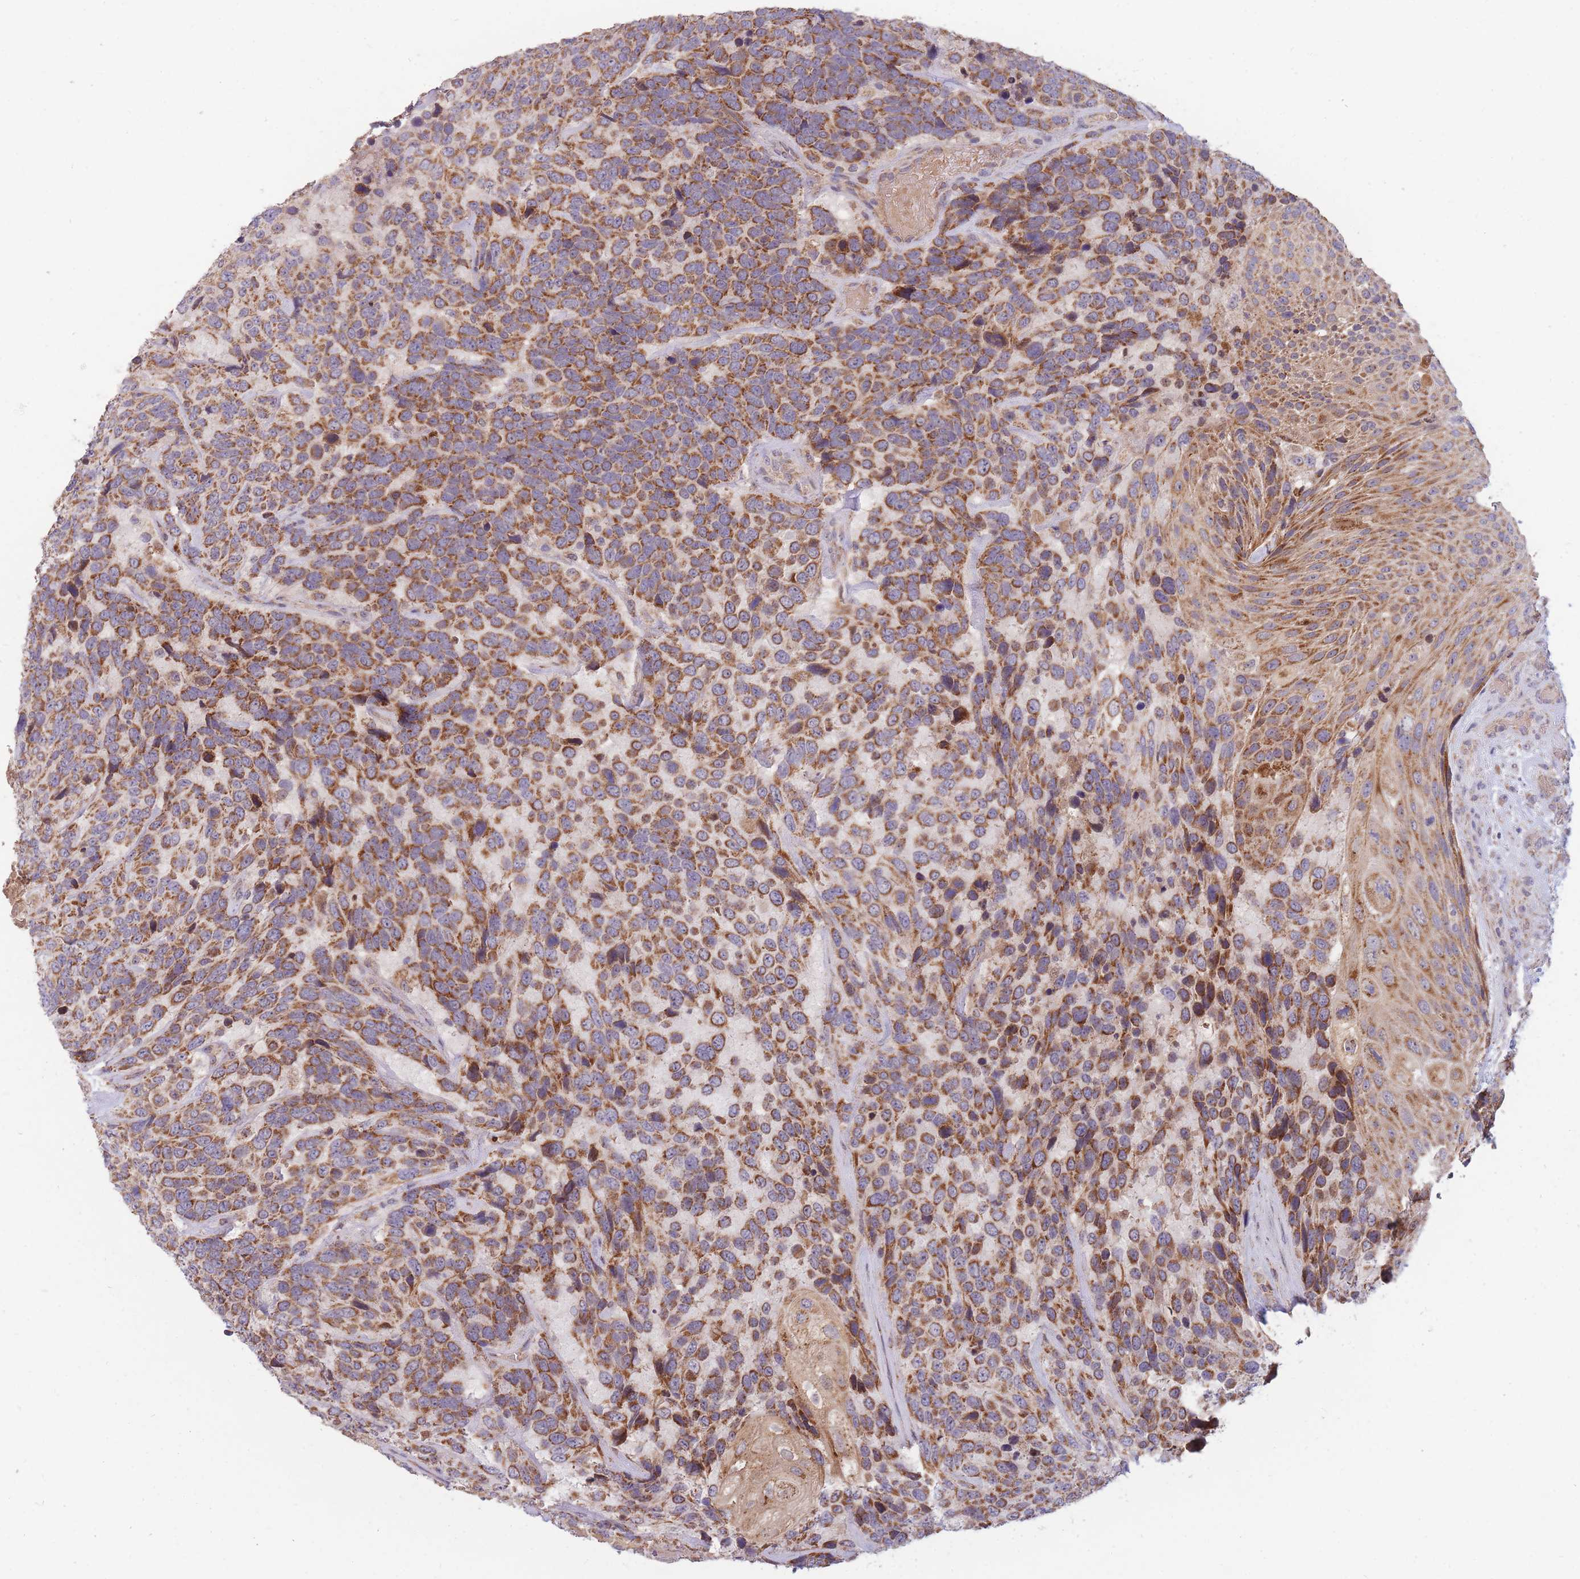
{"staining": {"intensity": "strong", "quantity": ">75%", "location": "cytoplasmic/membranous"}, "tissue": "urothelial cancer", "cell_type": "Tumor cells", "image_type": "cancer", "snomed": [{"axis": "morphology", "description": "Urothelial carcinoma, High grade"}, {"axis": "topography", "description": "Urinary bladder"}], "caption": "Immunohistochemical staining of urothelial carcinoma (high-grade) displays high levels of strong cytoplasmic/membranous protein expression in approximately >75% of tumor cells. Immunohistochemistry stains the protein in brown and the nuclei are stained blue.", "gene": "PTPMT1", "patient": {"sex": "female", "age": 70}}